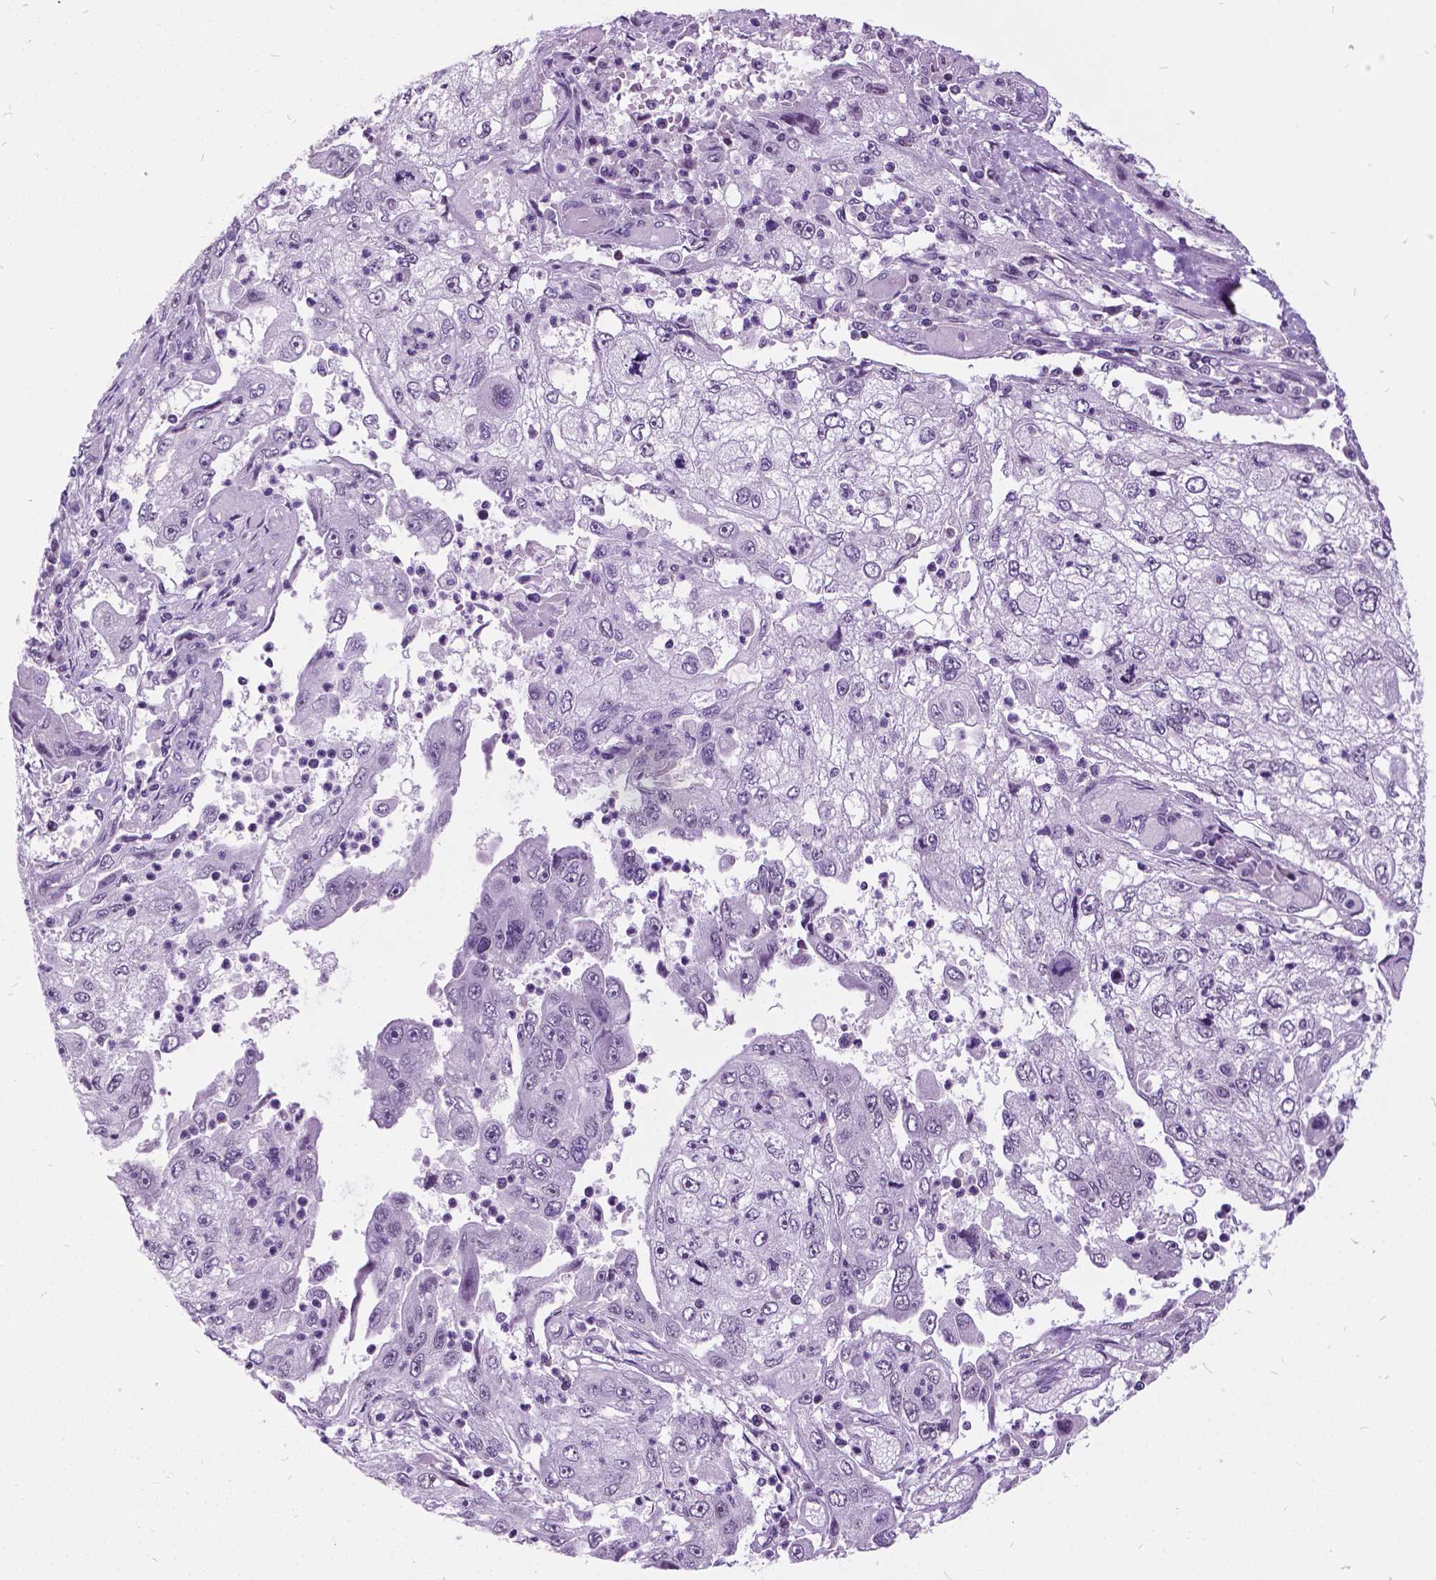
{"staining": {"intensity": "negative", "quantity": "none", "location": "none"}, "tissue": "cervical cancer", "cell_type": "Tumor cells", "image_type": "cancer", "snomed": [{"axis": "morphology", "description": "Squamous cell carcinoma, NOS"}, {"axis": "topography", "description": "Cervix"}], "caption": "Cervical squamous cell carcinoma was stained to show a protein in brown. There is no significant staining in tumor cells.", "gene": "DPF3", "patient": {"sex": "female", "age": 36}}